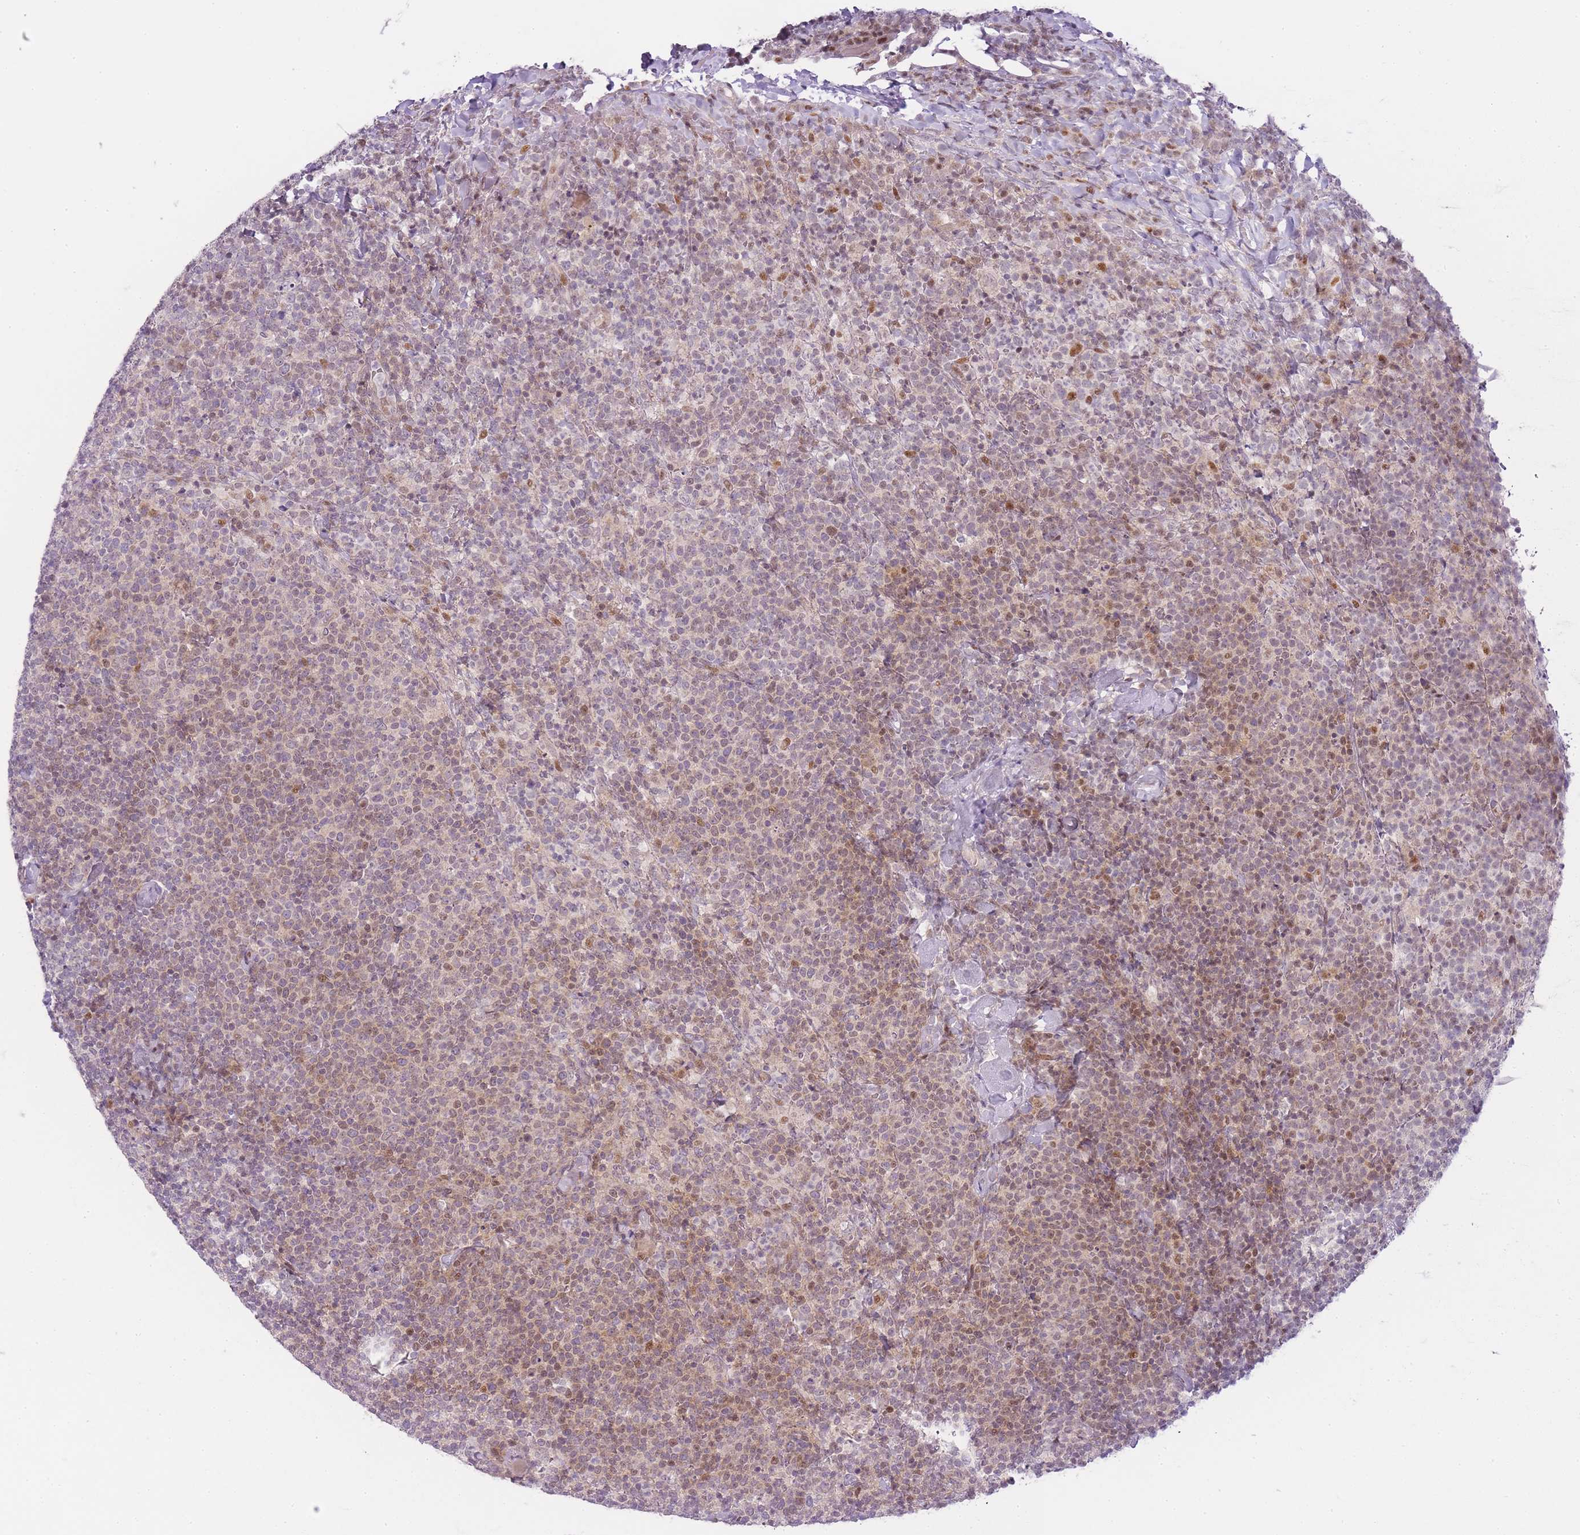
{"staining": {"intensity": "moderate", "quantity": "<25%", "location": "nuclear"}, "tissue": "lymphoma", "cell_type": "Tumor cells", "image_type": "cancer", "snomed": [{"axis": "morphology", "description": "Malignant lymphoma, non-Hodgkin's type, High grade"}, {"axis": "topography", "description": "Lymph node"}], "caption": "A high-resolution histopathology image shows immunohistochemistry (IHC) staining of lymphoma, which reveals moderate nuclear positivity in approximately <25% of tumor cells. (DAB IHC, brown staining for protein, blue staining for nuclei).", "gene": "OGG1", "patient": {"sex": "male", "age": 61}}